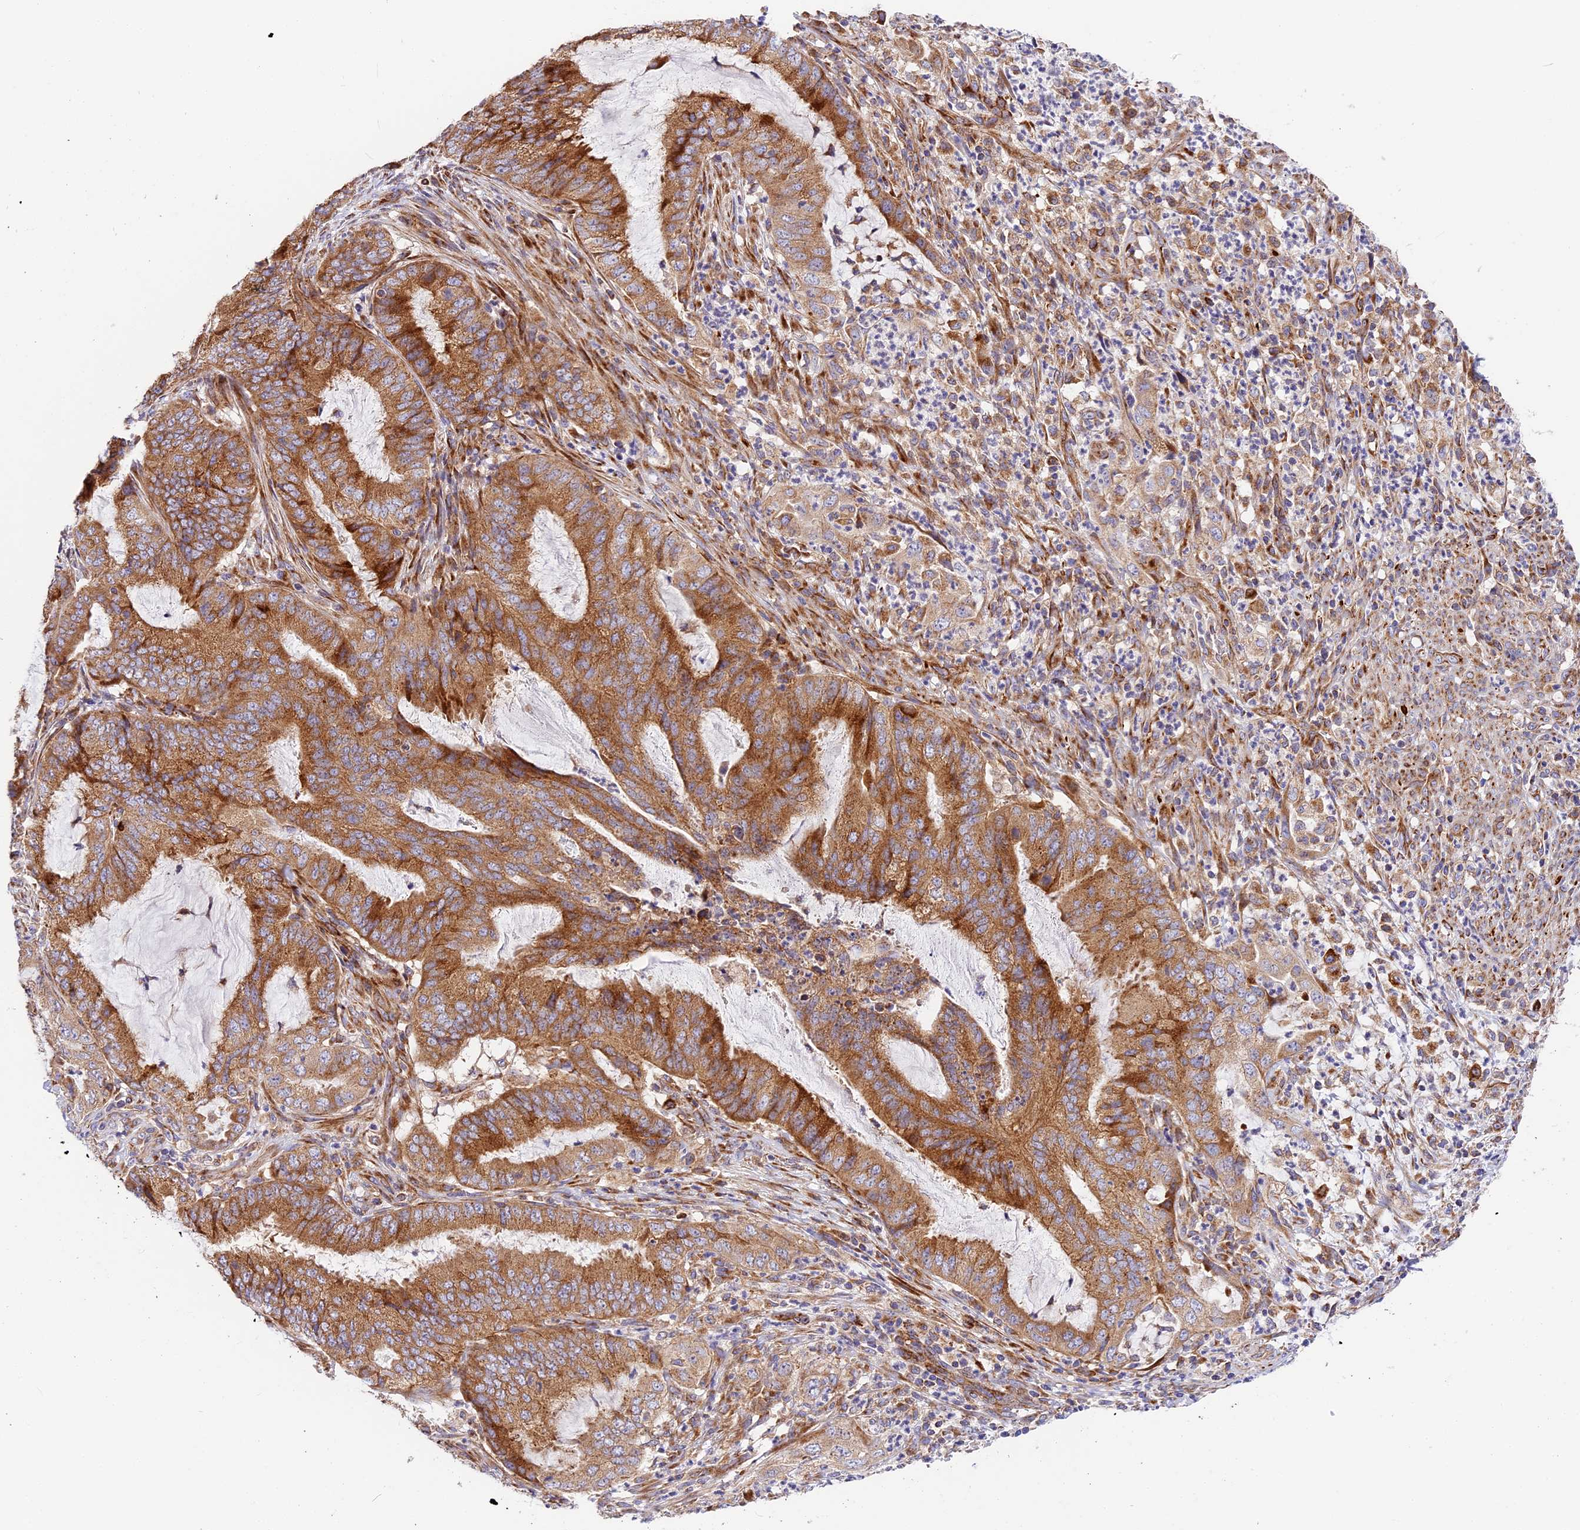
{"staining": {"intensity": "strong", "quantity": ">75%", "location": "cytoplasmic/membranous"}, "tissue": "endometrial cancer", "cell_type": "Tumor cells", "image_type": "cancer", "snomed": [{"axis": "morphology", "description": "Adenocarcinoma, NOS"}, {"axis": "topography", "description": "Endometrium"}], "caption": "This is an image of immunohistochemistry staining of endometrial cancer, which shows strong staining in the cytoplasmic/membranous of tumor cells.", "gene": "MRAS", "patient": {"sex": "female", "age": 51}}